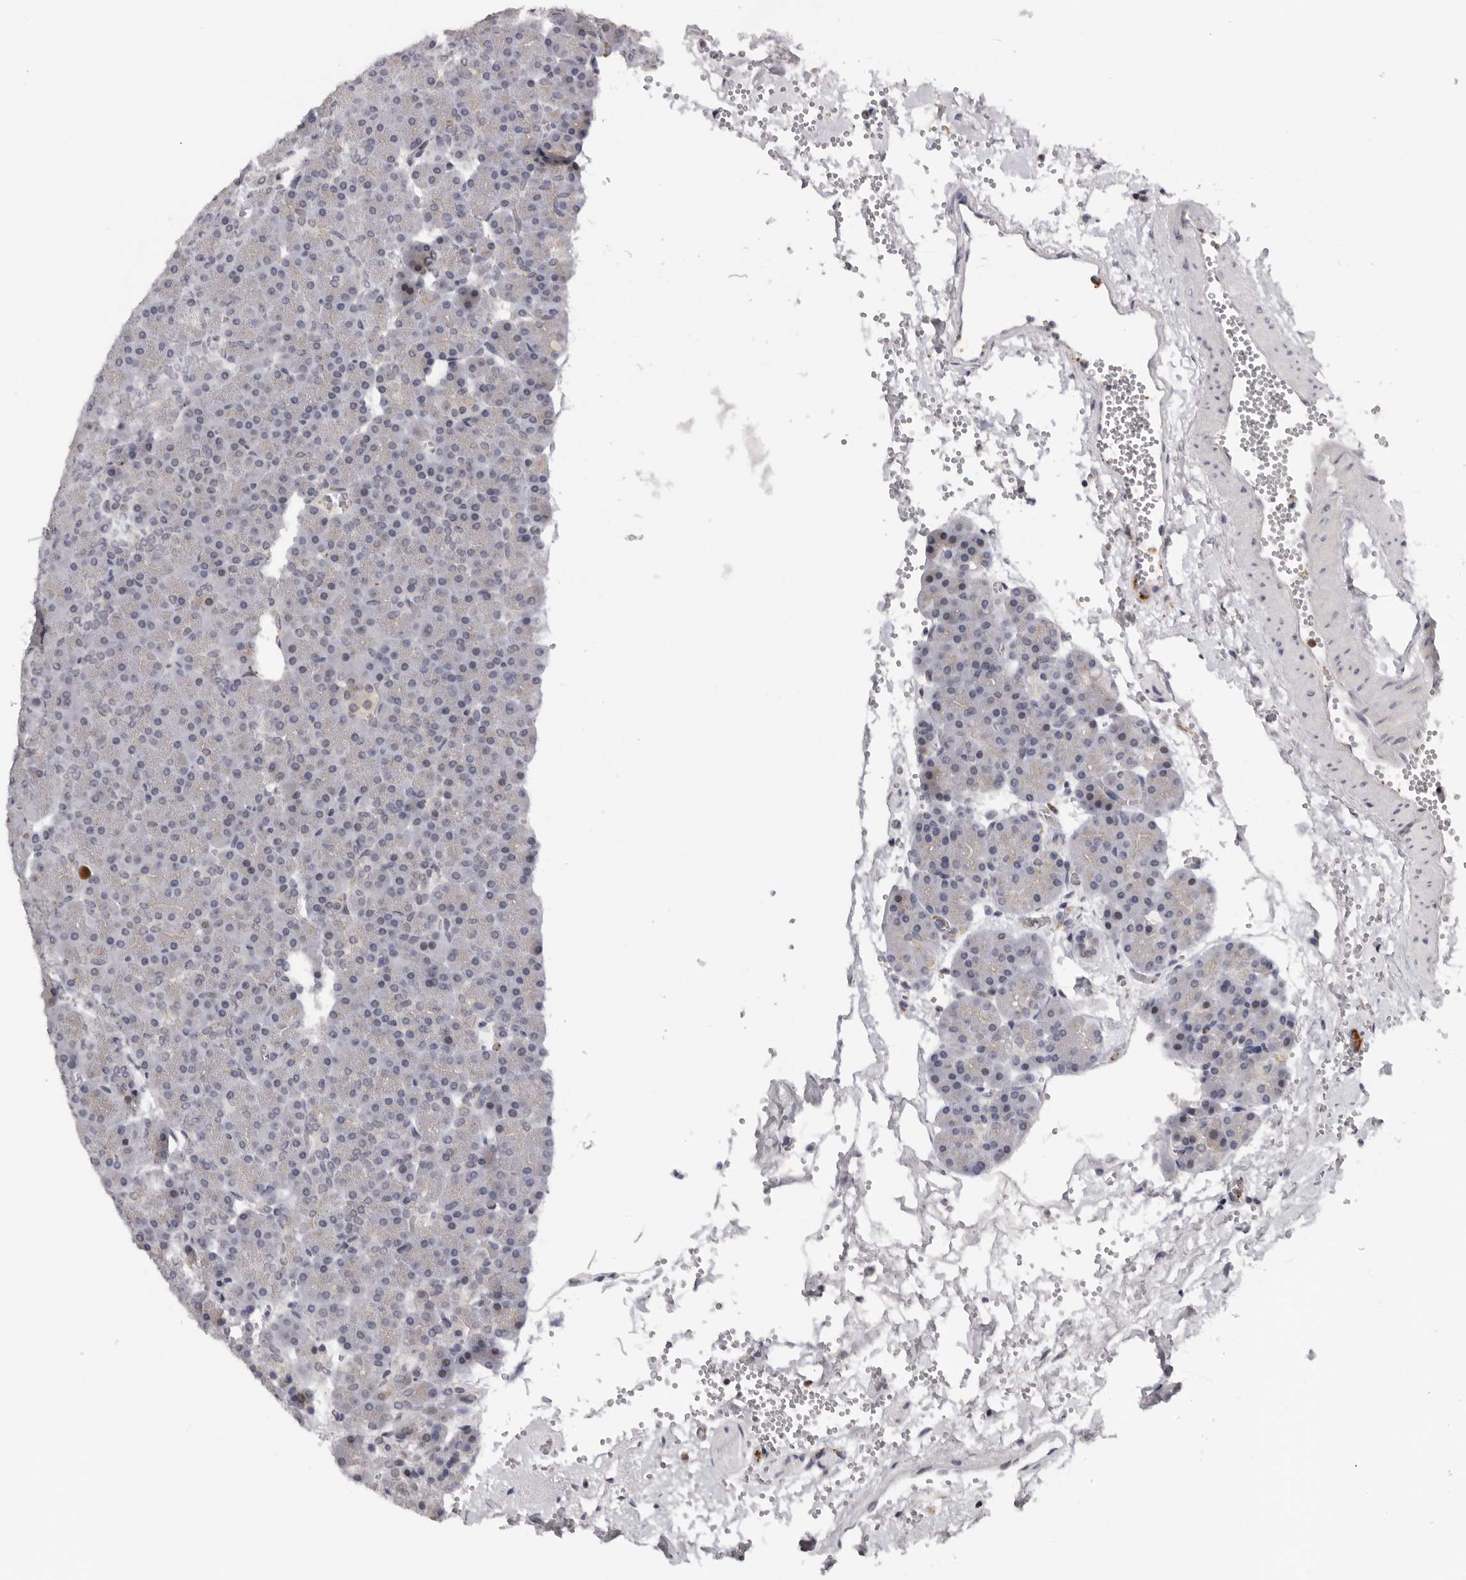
{"staining": {"intensity": "negative", "quantity": "none", "location": "none"}, "tissue": "pancreas", "cell_type": "Exocrine glandular cells", "image_type": "normal", "snomed": [{"axis": "morphology", "description": "Normal tissue, NOS"}, {"axis": "morphology", "description": "Carcinoid, malignant, NOS"}, {"axis": "topography", "description": "Pancreas"}], "caption": "There is no significant staining in exocrine glandular cells of pancreas. (DAB immunohistochemistry (IHC) visualized using brightfield microscopy, high magnification).", "gene": "KIF2B", "patient": {"sex": "female", "age": 35}}